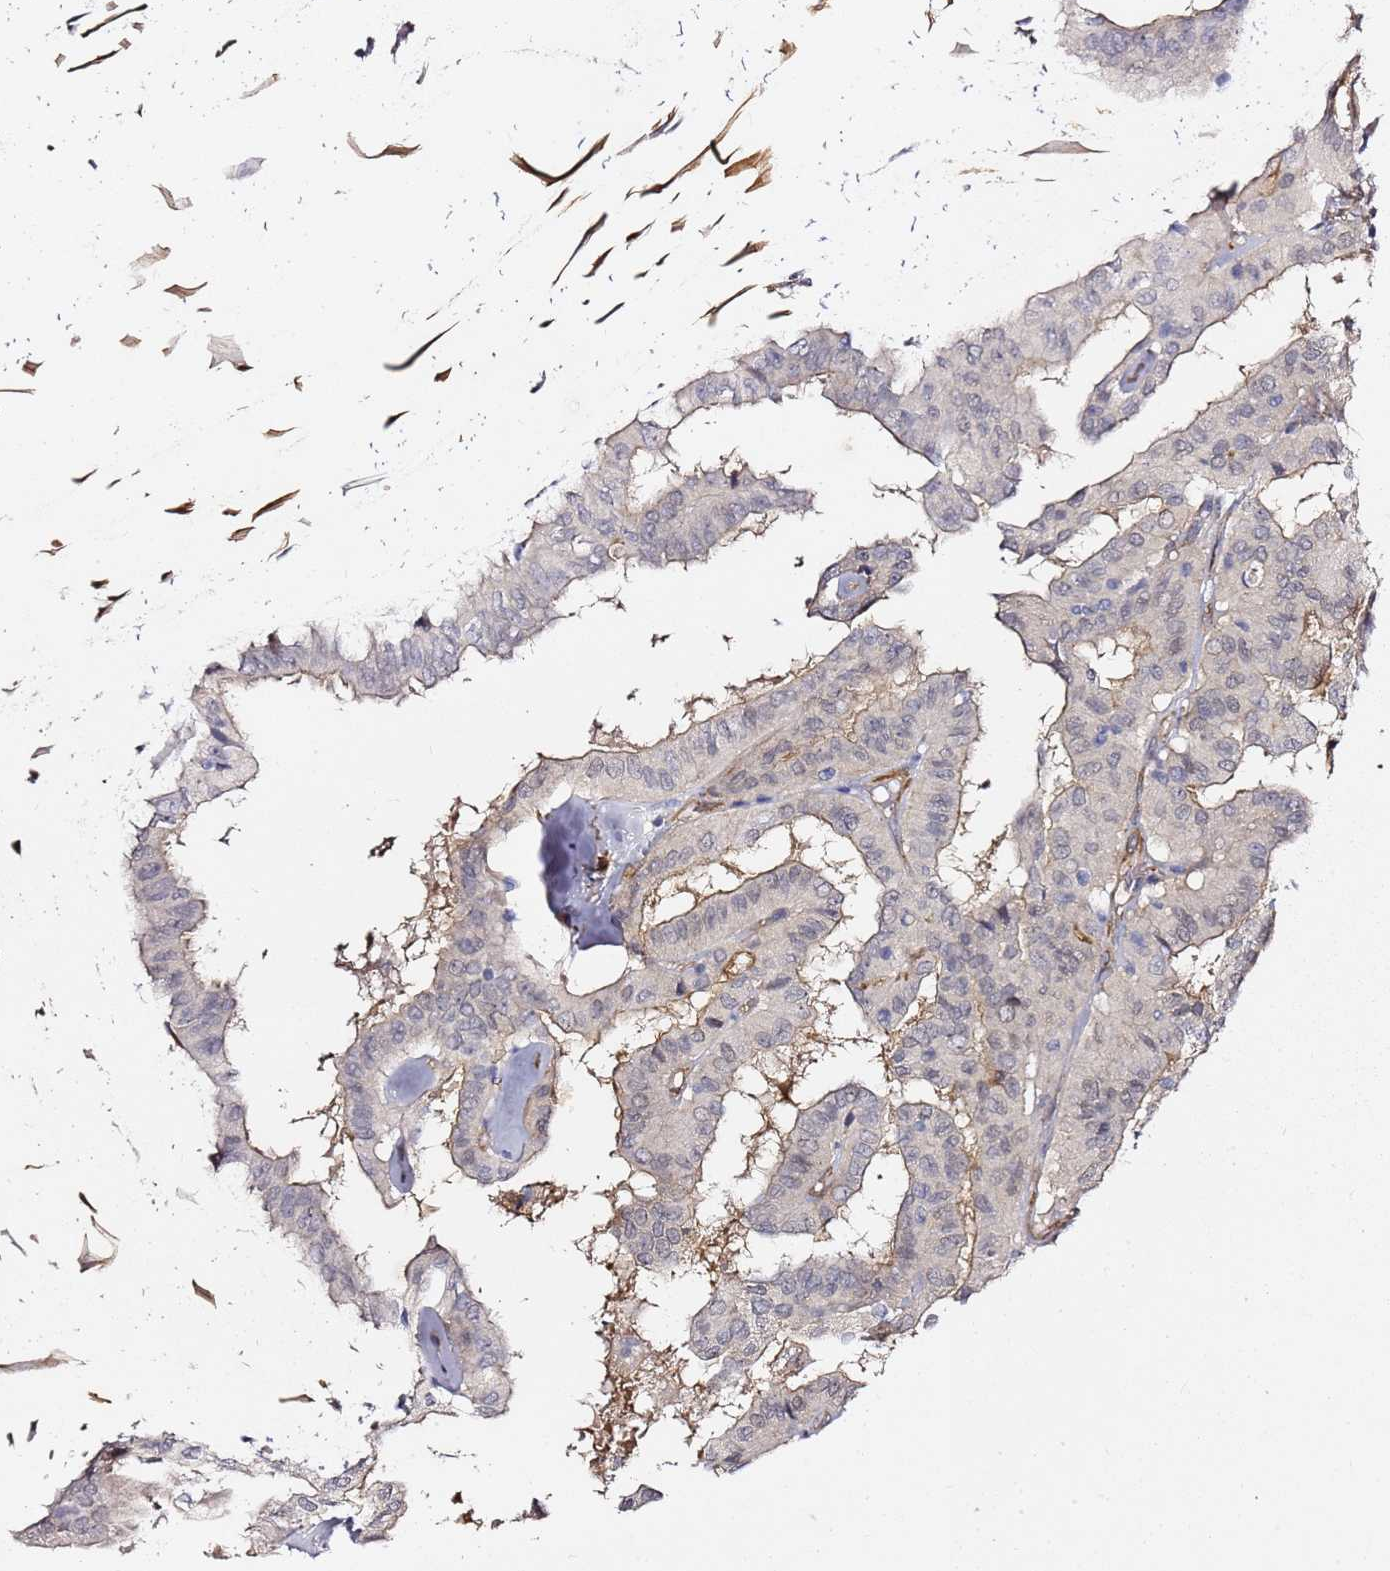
{"staining": {"intensity": "weak", "quantity": "25%-75%", "location": "cytoplasmic/membranous"}, "tissue": "thyroid cancer", "cell_type": "Tumor cells", "image_type": "cancer", "snomed": [{"axis": "morphology", "description": "Papillary adenocarcinoma, NOS"}, {"axis": "topography", "description": "Thyroid gland"}], "caption": "The immunohistochemical stain shows weak cytoplasmic/membranous staining in tumor cells of thyroid cancer tissue.", "gene": "EPS8L1", "patient": {"sex": "female", "age": 59}}